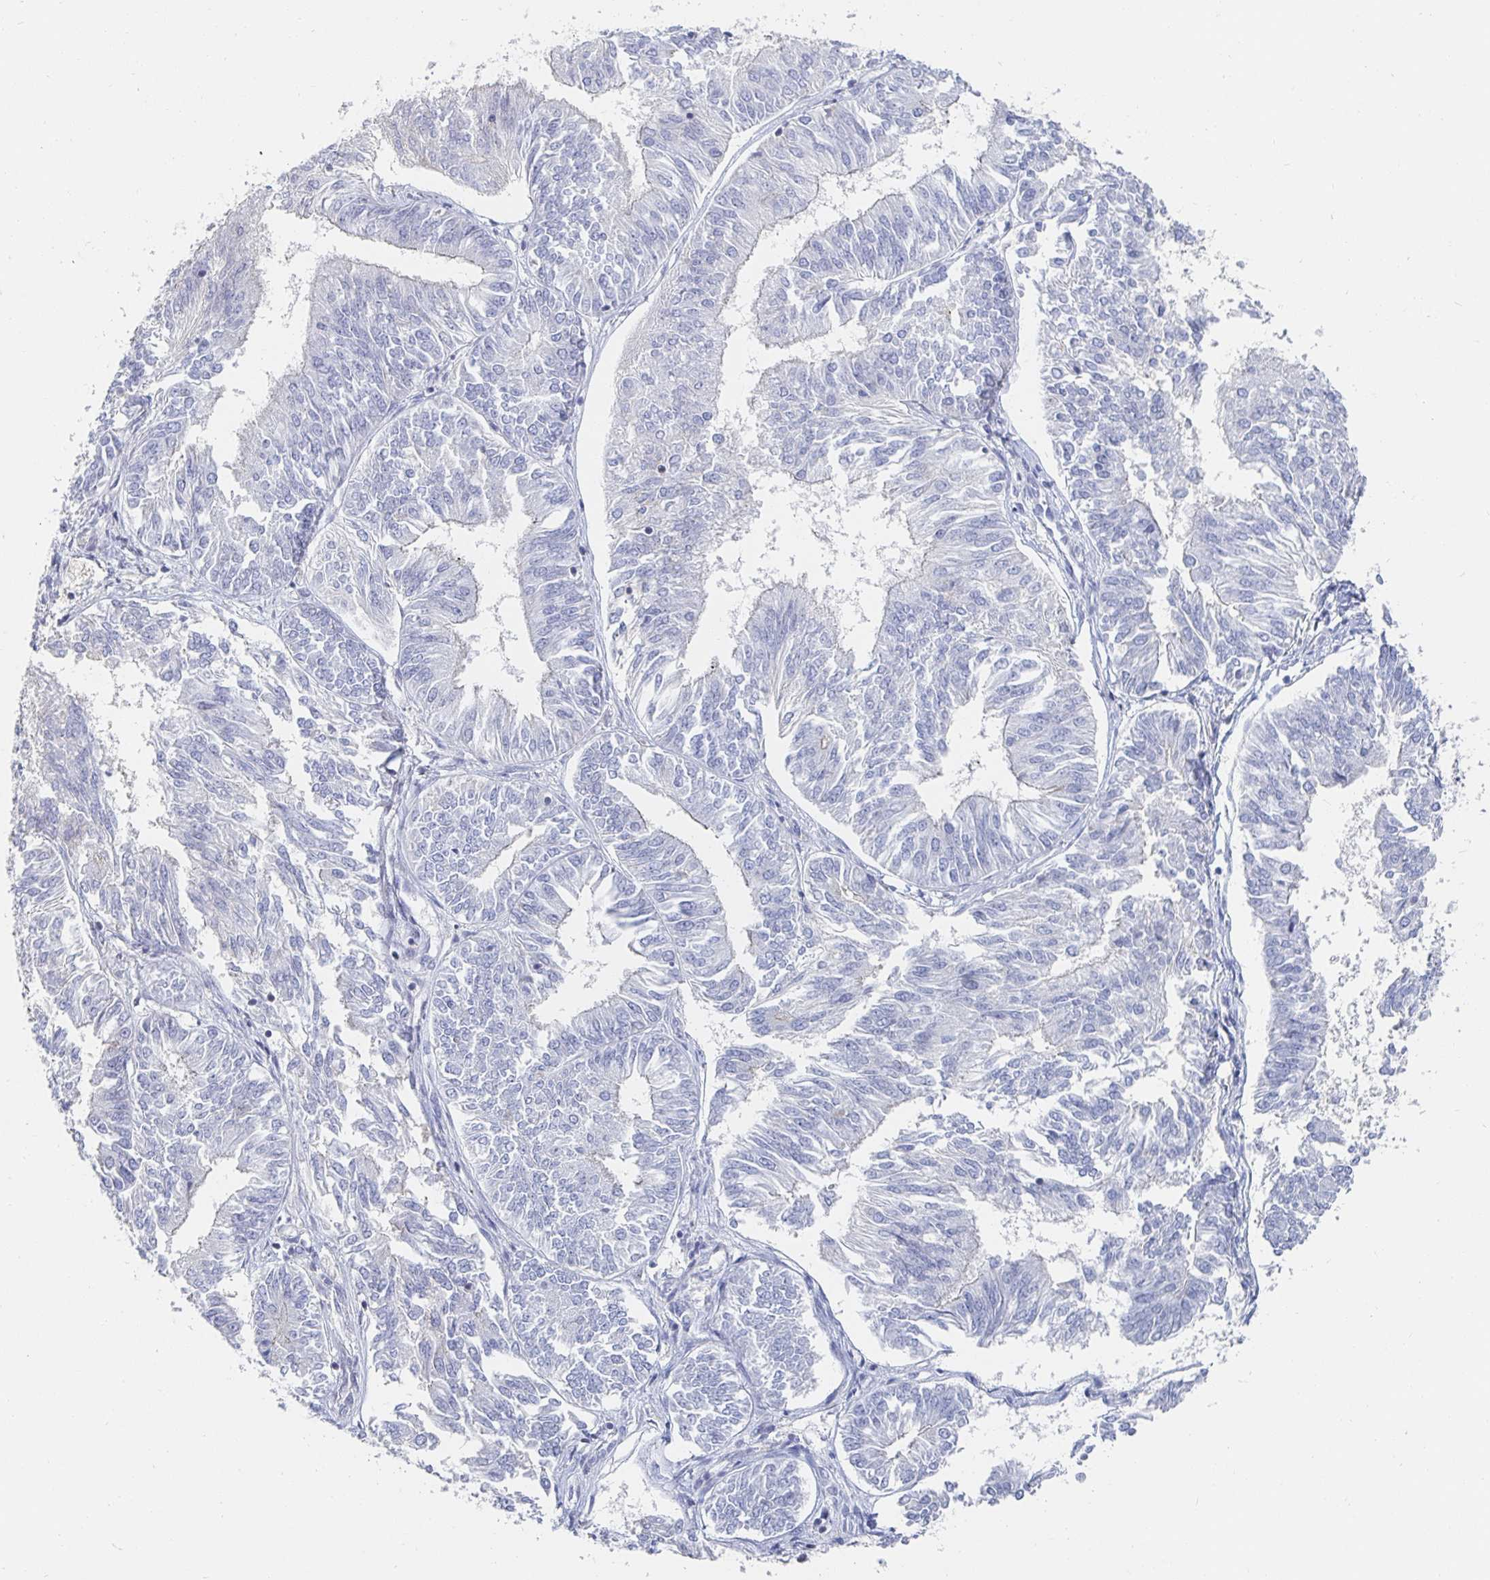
{"staining": {"intensity": "negative", "quantity": "none", "location": "none"}, "tissue": "endometrial cancer", "cell_type": "Tumor cells", "image_type": "cancer", "snomed": [{"axis": "morphology", "description": "Adenocarcinoma, NOS"}, {"axis": "topography", "description": "Endometrium"}], "caption": "A histopathology image of human adenocarcinoma (endometrial) is negative for staining in tumor cells.", "gene": "PIK3CD", "patient": {"sex": "female", "age": 58}}